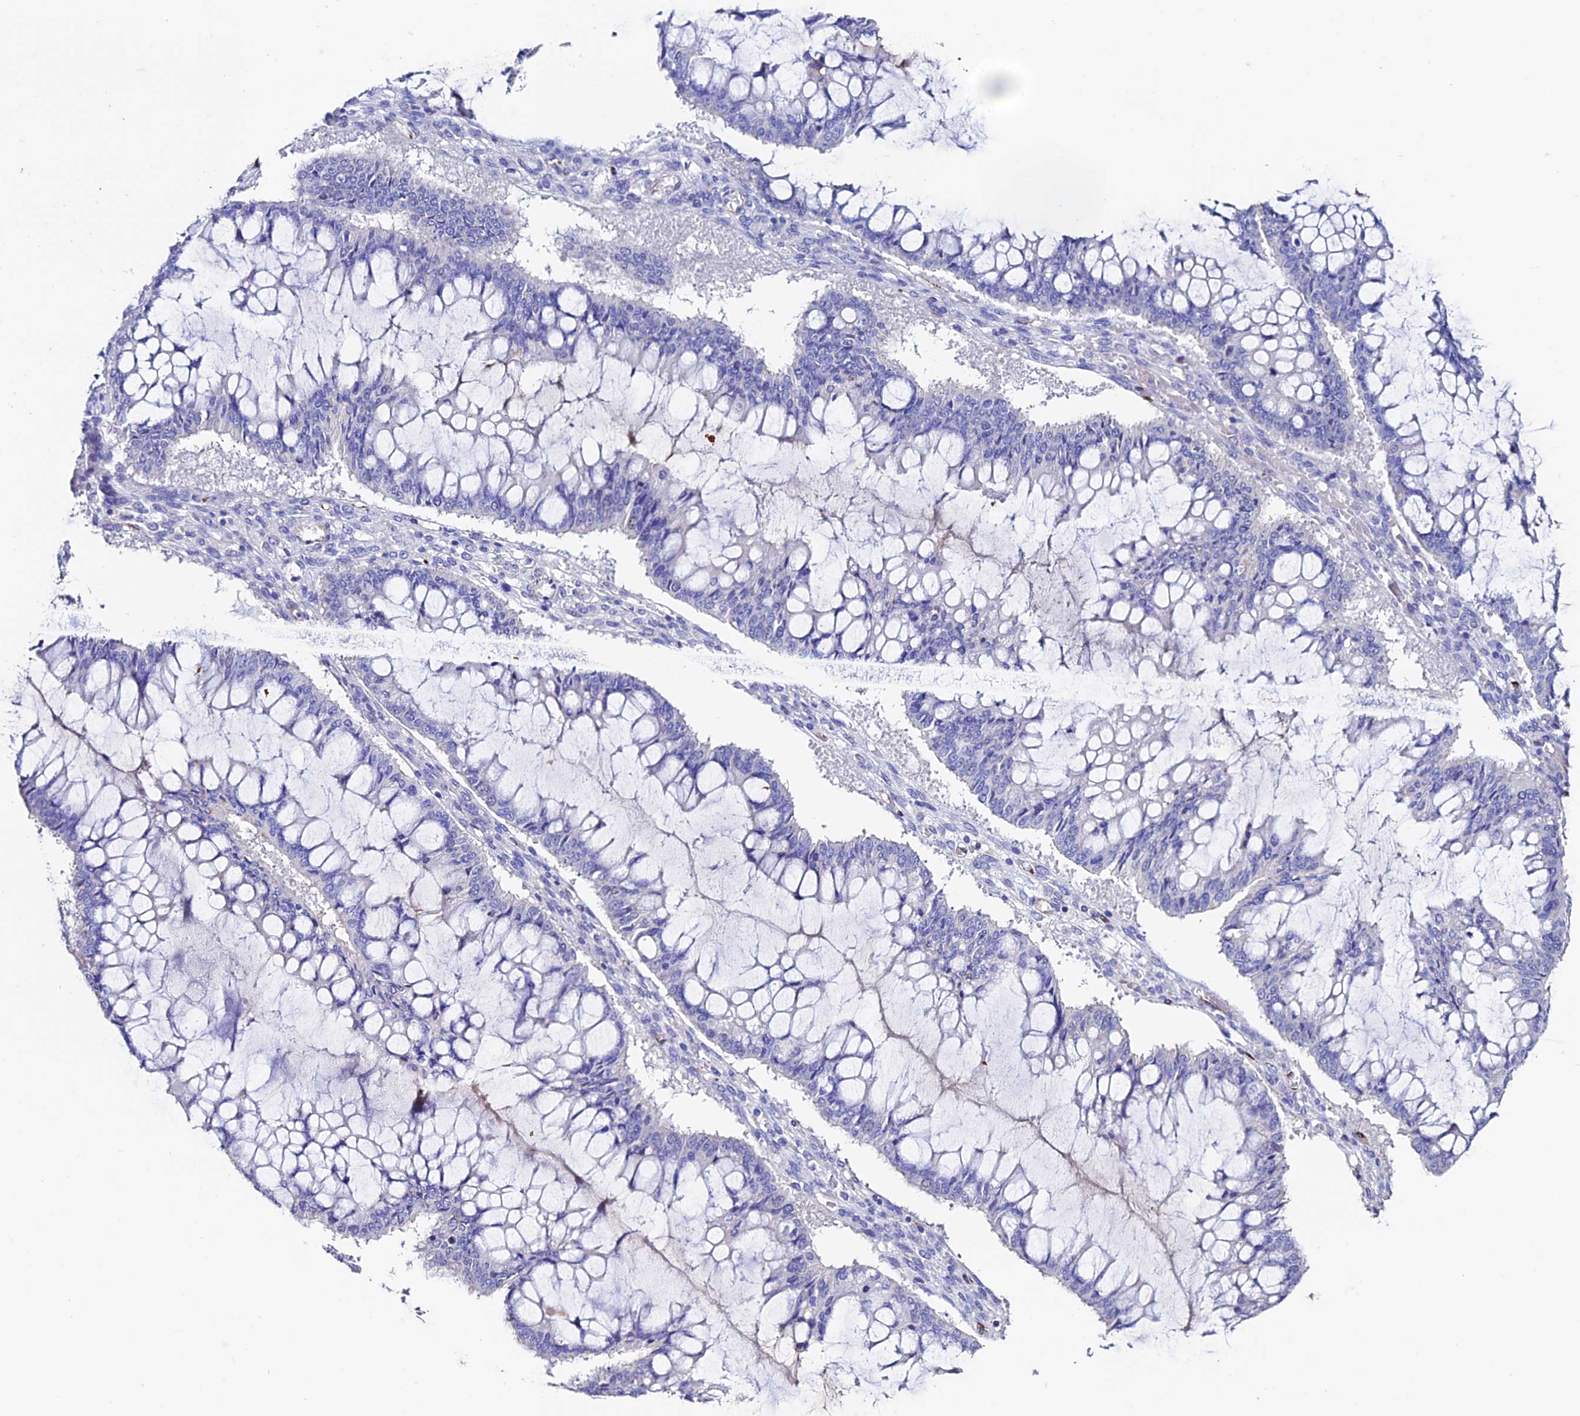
{"staining": {"intensity": "negative", "quantity": "none", "location": "none"}, "tissue": "ovarian cancer", "cell_type": "Tumor cells", "image_type": "cancer", "snomed": [{"axis": "morphology", "description": "Cystadenocarcinoma, mucinous, NOS"}, {"axis": "topography", "description": "Ovary"}], "caption": "Ovarian cancer was stained to show a protein in brown. There is no significant expression in tumor cells. (Stains: DAB (3,3'-diaminobenzidine) IHC with hematoxylin counter stain, Microscopy: brightfield microscopy at high magnification).", "gene": "ESM1", "patient": {"sex": "female", "age": 73}}